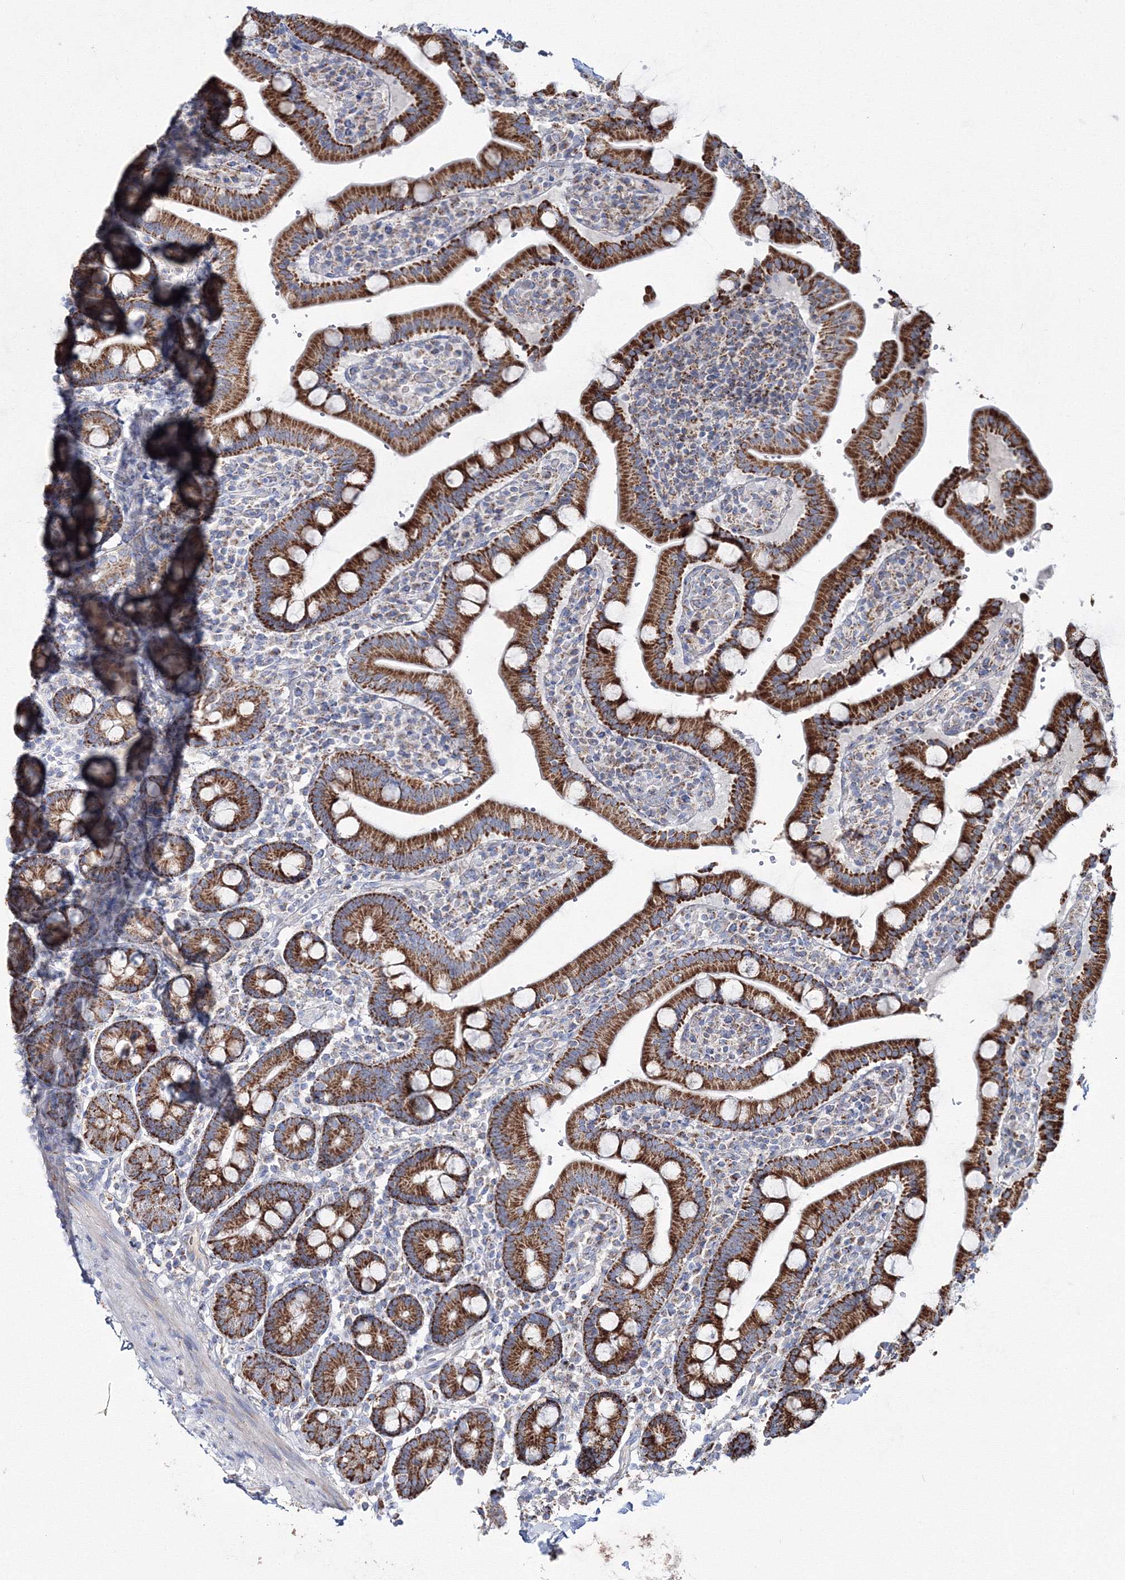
{"staining": {"intensity": "strong", "quantity": ">75%", "location": "cytoplasmic/membranous"}, "tissue": "duodenum", "cell_type": "Glandular cells", "image_type": "normal", "snomed": [{"axis": "morphology", "description": "Normal tissue, NOS"}, {"axis": "topography", "description": "Small intestine, NOS"}], "caption": "Duodenum stained with DAB (3,3'-diaminobenzidine) immunohistochemistry (IHC) shows high levels of strong cytoplasmic/membranous expression in about >75% of glandular cells. (brown staining indicates protein expression, while blue staining denotes nuclei).", "gene": "IGSF9", "patient": {"sex": "female", "age": 71}}